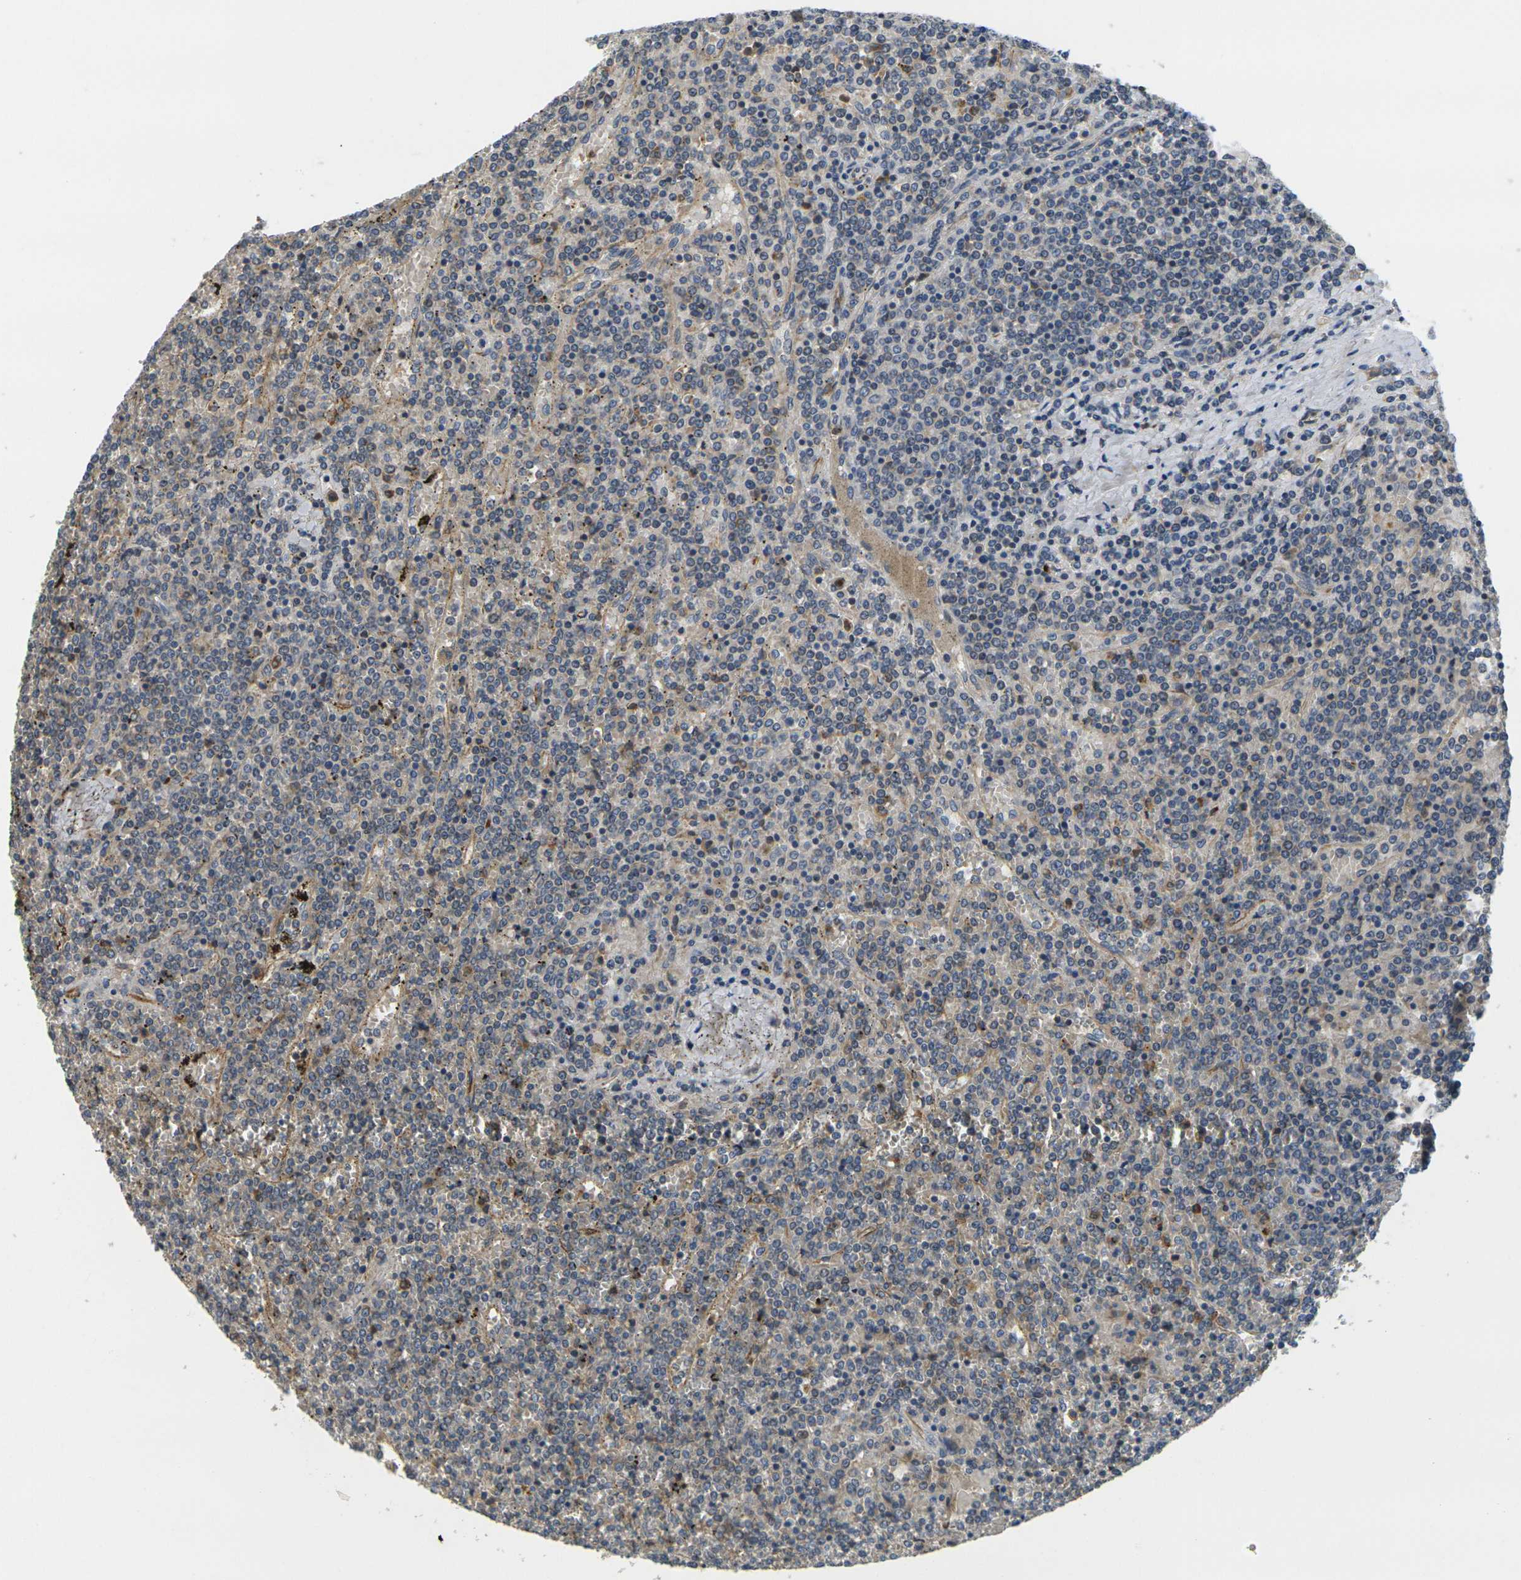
{"staining": {"intensity": "moderate", "quantity": "25%-75%", "location": "cytoplasmic/membranous"}, "tissue": "lymphoma", "cell_type": "Tumor cells", "image_type": "cancer", "snomed": [{"axis": "morphology", "description": "Malignant lymphoma, non-Hodgkin's type, Low grade"}, {"axis": "topography", "description": "Spleen"}], "caption": "This micrograph displays immunohistochemistry (IHC) staining of malignant lymphoma, non-Hodgkin's type (low-grade), with medium moderate cytoplasmic/membranous expression in approximately 25%-75% of tumor cells.", "gene": "MINAR2", "patient": {"sex": "female", "age": 19}}